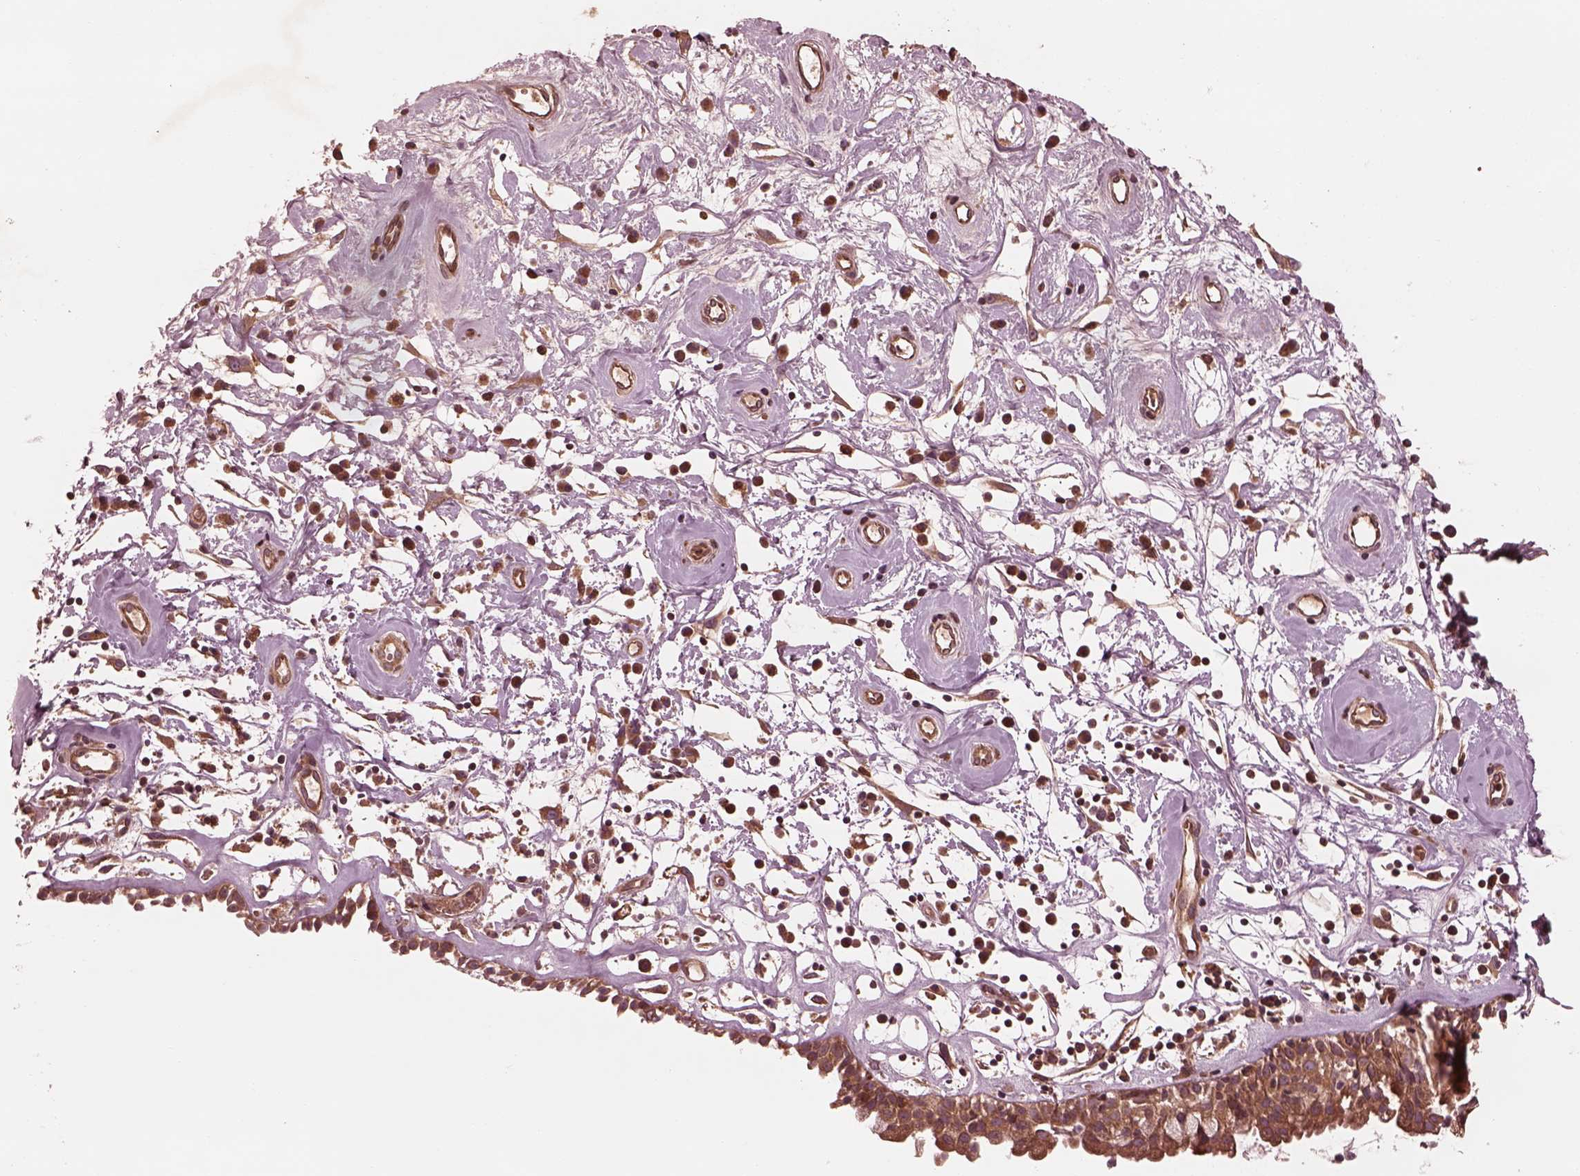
{"staining": {"intensity": "moderate", "quantity": ">75%", "location": "cytoplasmic/membranous"}, "tissue": "nasopharynx", "cell_type": "Respiratory epithelial cells", "image_type": "normal", "snomed": [{"axis": "morphology", "description": "Normal tissue, NOS"}, {"axis": "topography", "description": "Nasopharynx"}], "caption": "Respiratory epithelial cells reveal medium levels of moderate cytoplasmic/membranous staining in approximately >75% of cells in normal human nasopharynx.", "gene": "PIK3R2", "patient": {"sex": "male", "age": 77}}